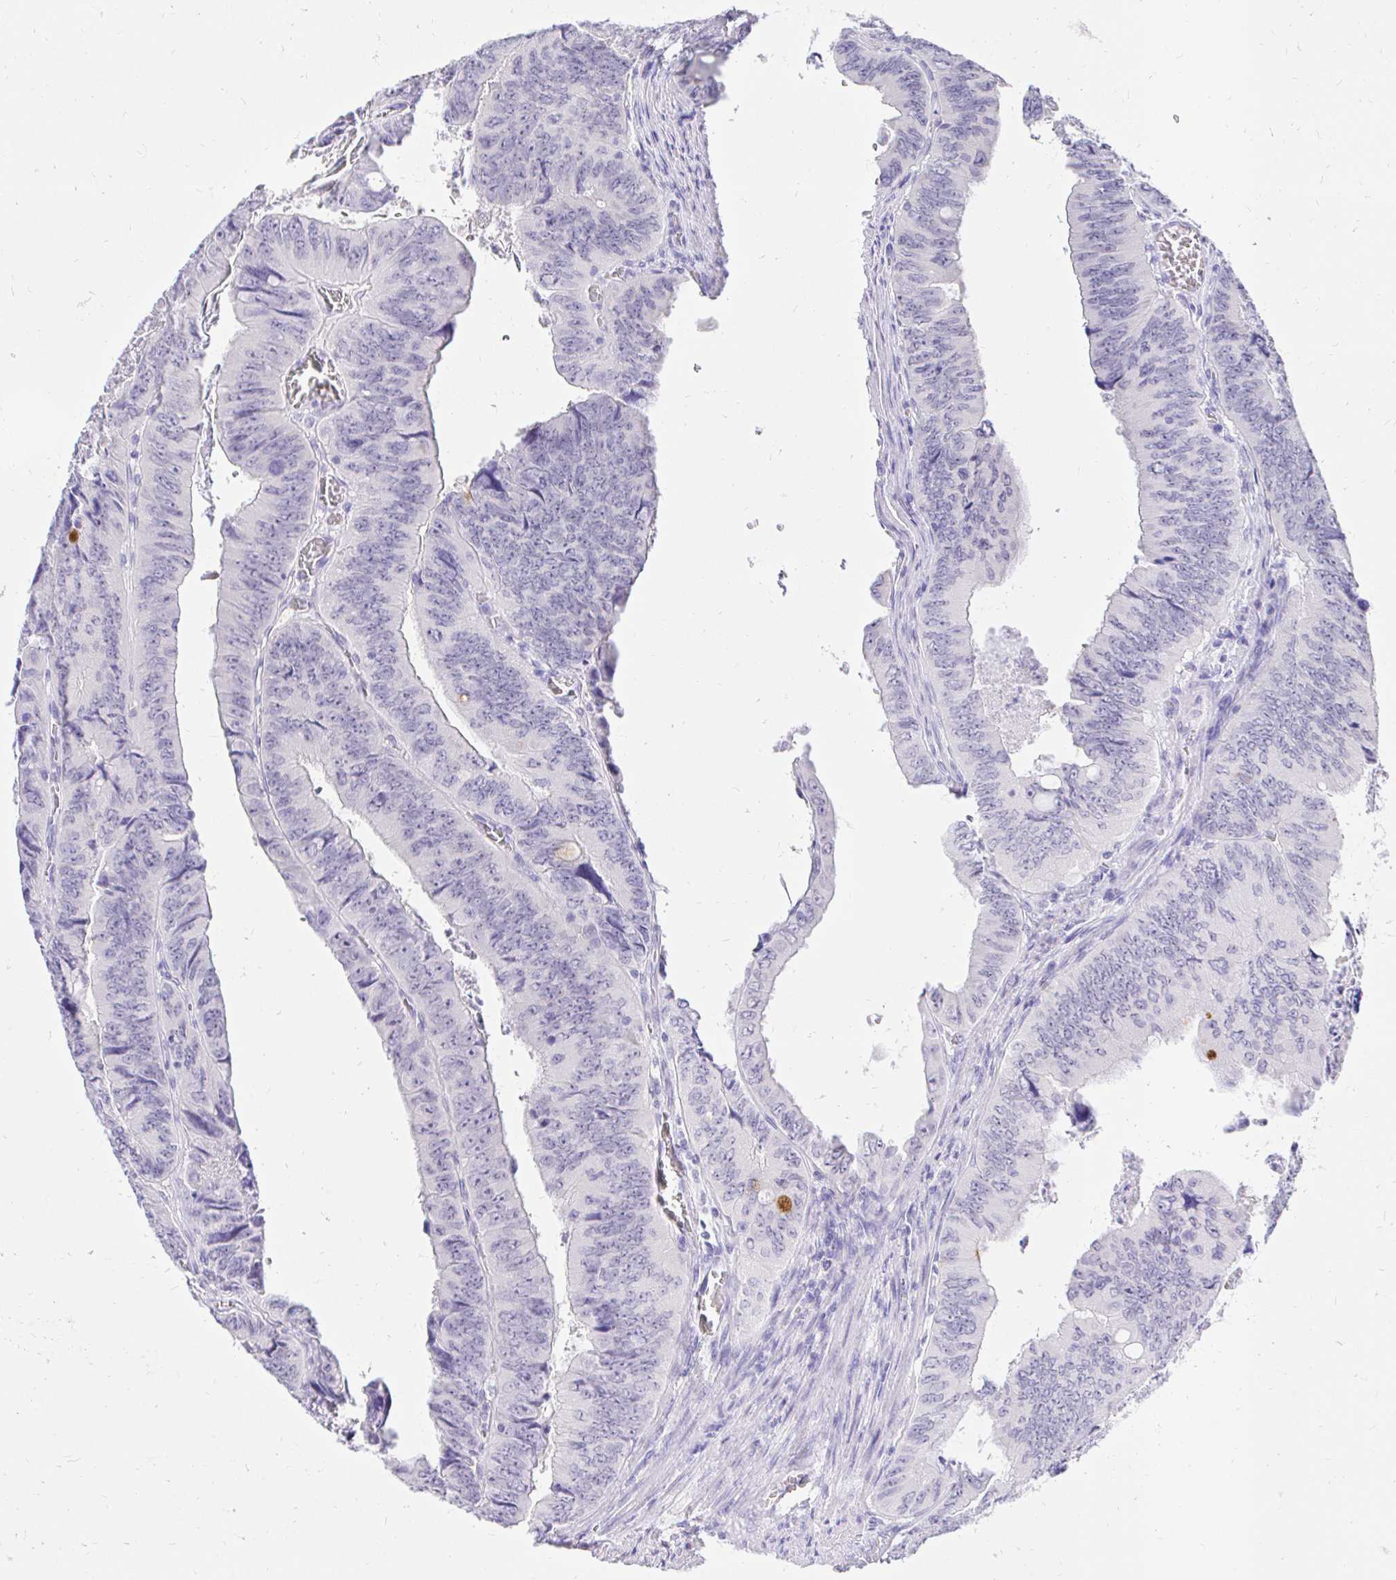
{"staining": {"intensity": "negative", "quantity": "none", "location": "none"}, "tissue": "colorectal cancer", "cell_type": "Tumor cells", "image_type": "cancer", "snomed": [{"axis": "morphology", "description": "Adenocarcinoma, NOS"}, {"axis": "topography", "description": "Colon"}], "caption": "Immunohistochemistry image of colorectal adenocarcinoma stained for a protein (brown), which reveals no staining in tumor cells.", "gene": "FATE1", "patient": {"sex": "female", "age": 84}}